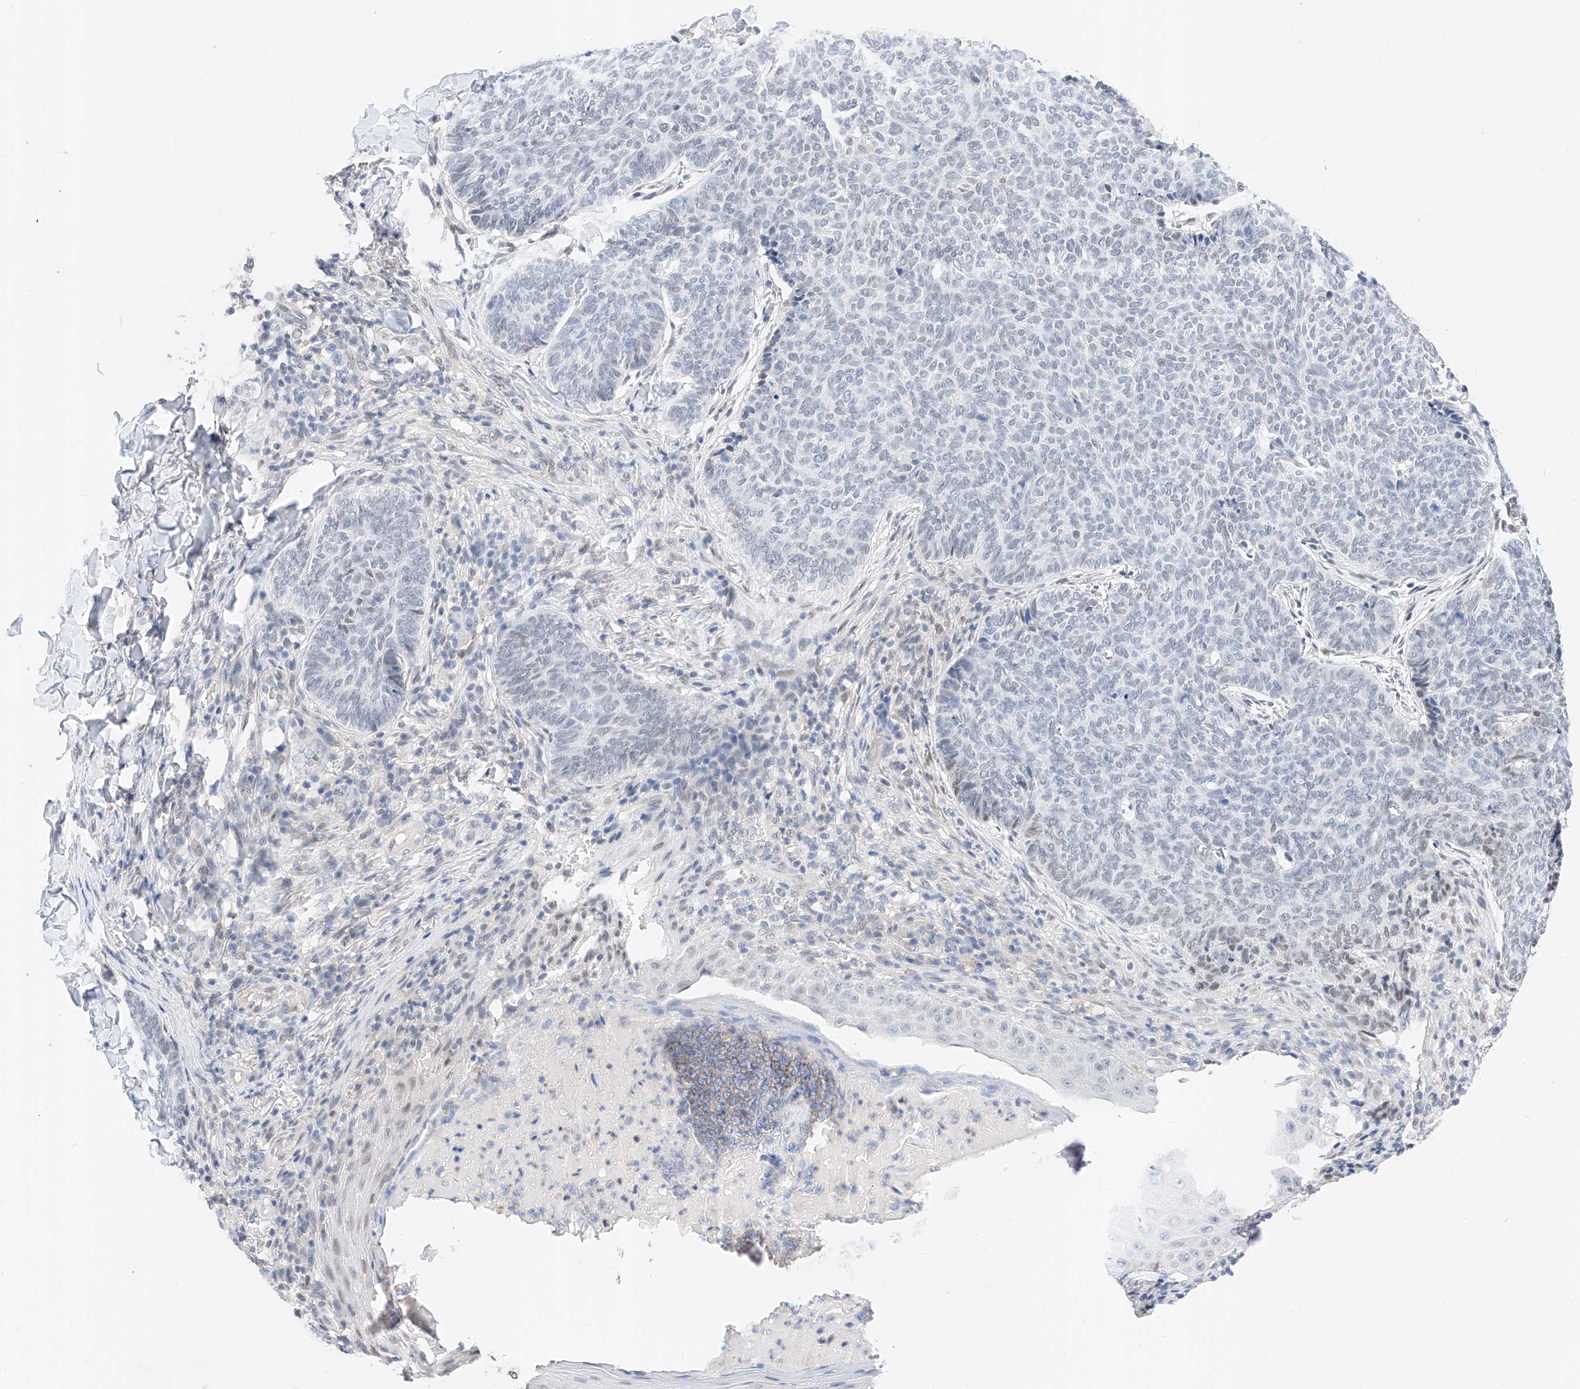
{"staining": {"intensity": "negative", "quantity": "none", "location": "none"}, "tissue": "skin cancer", "cell_type": "Tumor cells", "image_type": "cancer", "snomed": [{"axis": "morphology", "description": "Normal tissue, NOS"}, {"axis": "morphology", "description": "Basal cell carcinoma"}, {"axis": "topography", "description": "Skin"}], "caption": "Micrograph shows no significant protein positivity in tumor cells of skin basal cell carcinoma. (DAB immunohistochemistry, high magnification).", "gene": "KCNJ1", "patient": {"sex": "male", "age": 50}}